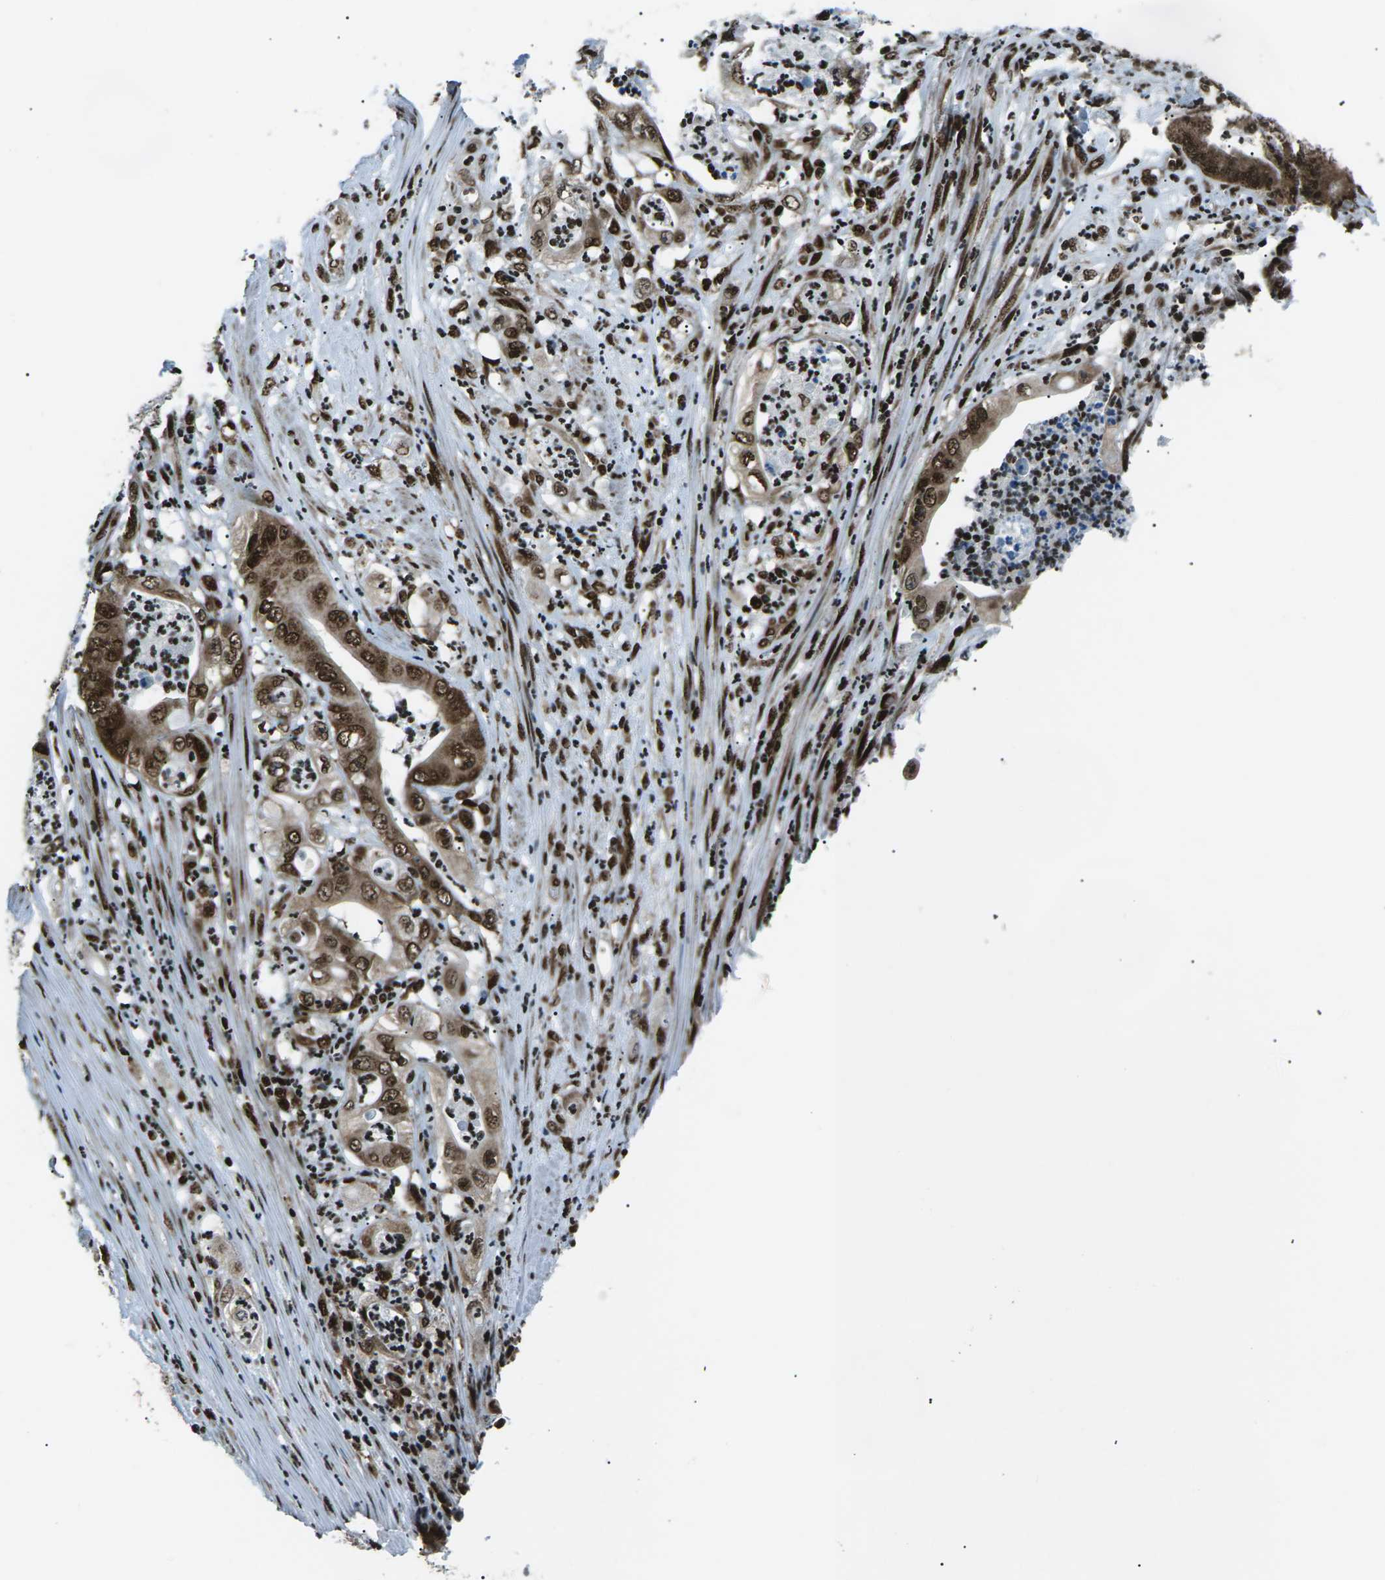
{"staining": {"intensity": "strong", "quantity": ">75%", "location": "cytoplasmic/membranous,nuclear"}, "tissue": "stomach cancer", "cell_type": "Tumor cells", "image_type": "cancer", "snomed": [{"axis": "morphology", "description": "Adenocarcinoma, NOS"}, {"axis": "topography", "description": "Stomach"}], "caption": "IHC image of stomach cancer stained for a protein (brown), which displays high levels of strong cytoplasmic/membranous and nuclear positivity in about >75% of tumor cells.", "gene": "HNRNPK", "patient": {"sex": "female", "age": 73}}